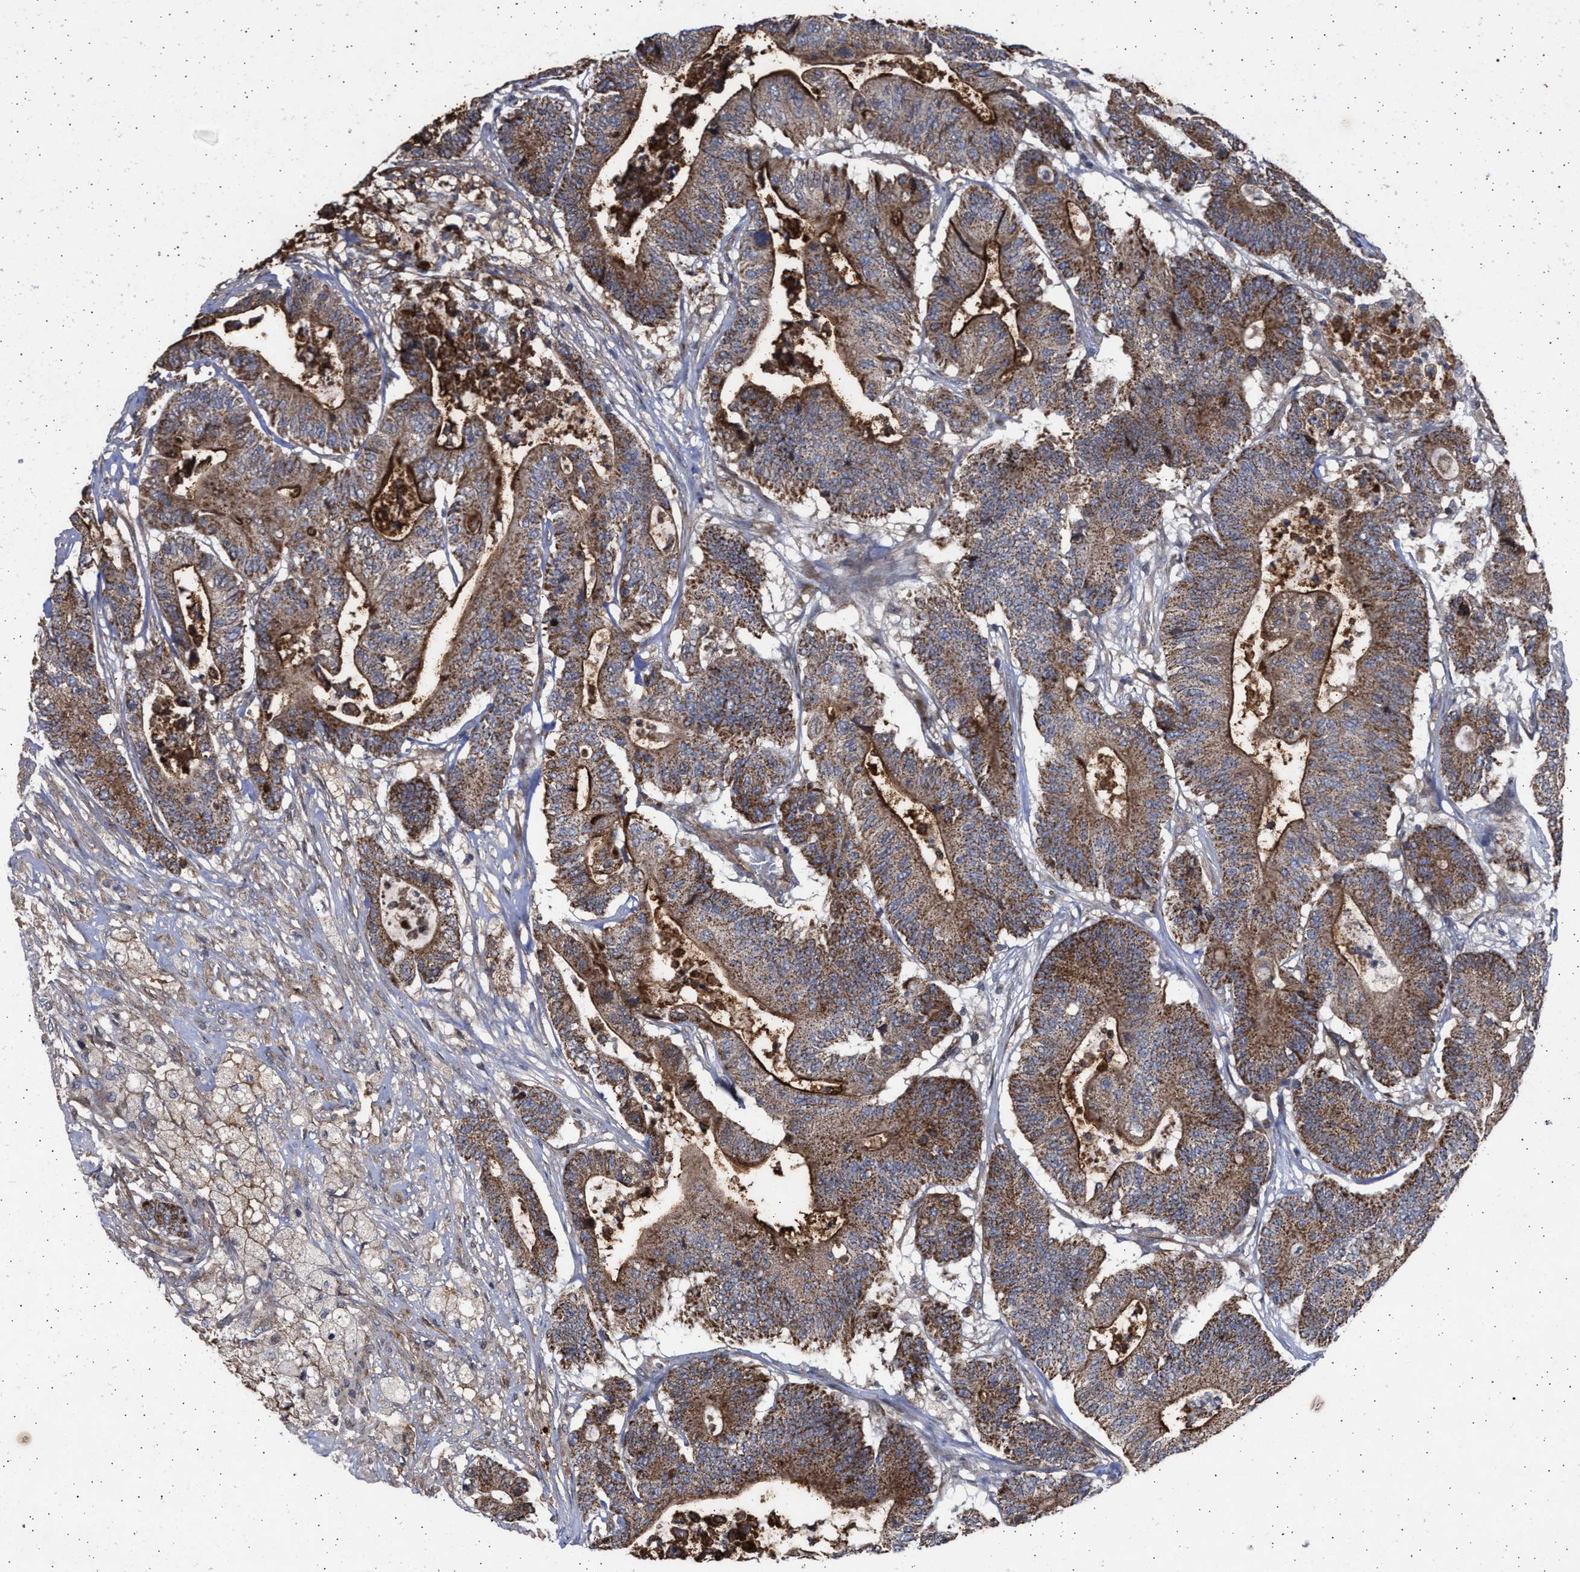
{"staining": {"intensity": "strong", "quantity": ">75%", "location": "cytoplasmic/membranous"}, "tissue": "colorectal cancer", "cell_type": "Tumor cells", "image_type": "cancer", "snomed": [{"axis": "morphology", "description": "Adenocarcinoma, NOS"}, {"axis": "topography", "description": "Colon"}], "caption": "Tumor cells demonstrate high levels of strong cytoplasmic/membranous expression in approximately >75% of cells in human colorectal adenocarcinoma.", "gene": "TTC19", "patient": {"sex": "female", "age": 84}}